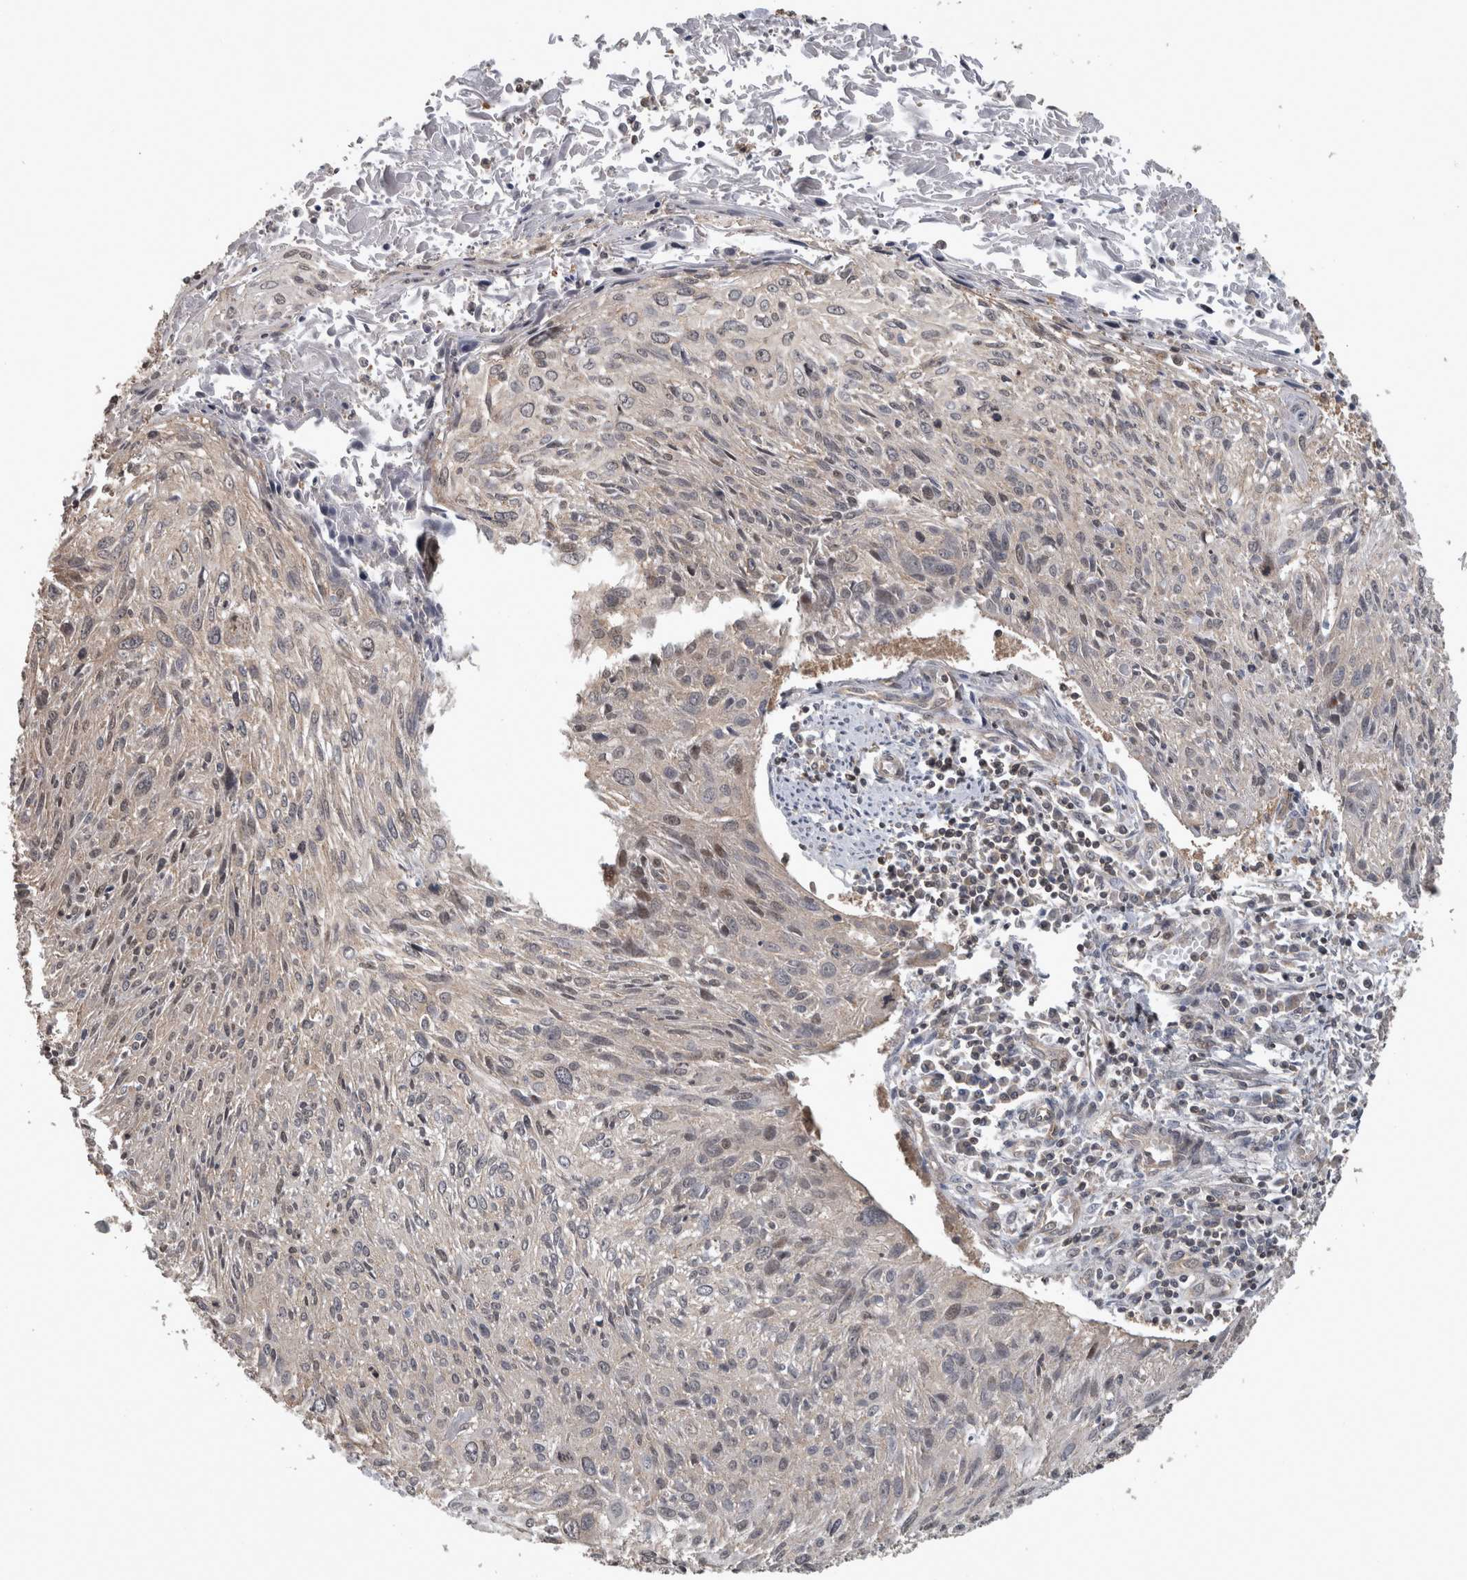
{"staining": {"intensity": "negative", "quantity": "none", "location": "none"}, "tissue": "cervical cancer", "cell_type": "Tumor cells", "image_type": "cancer", "snomed": [{"axis": "morphology", "description": "Squamous cell carcinoma, NOS"}, {"axis": "topography", "description": "Cervix"}], "caption": "Squamous cell carcinoma (cervical) was stained to show a protein in brown. There is no significant positivity in tumor cells. (DAB (3,3'-diaminobenzidine) IHC visualized using brightfield microscopy, high magnification).", "gene": "ATXN2", "patient": {"sex": "female", "age": 51}}